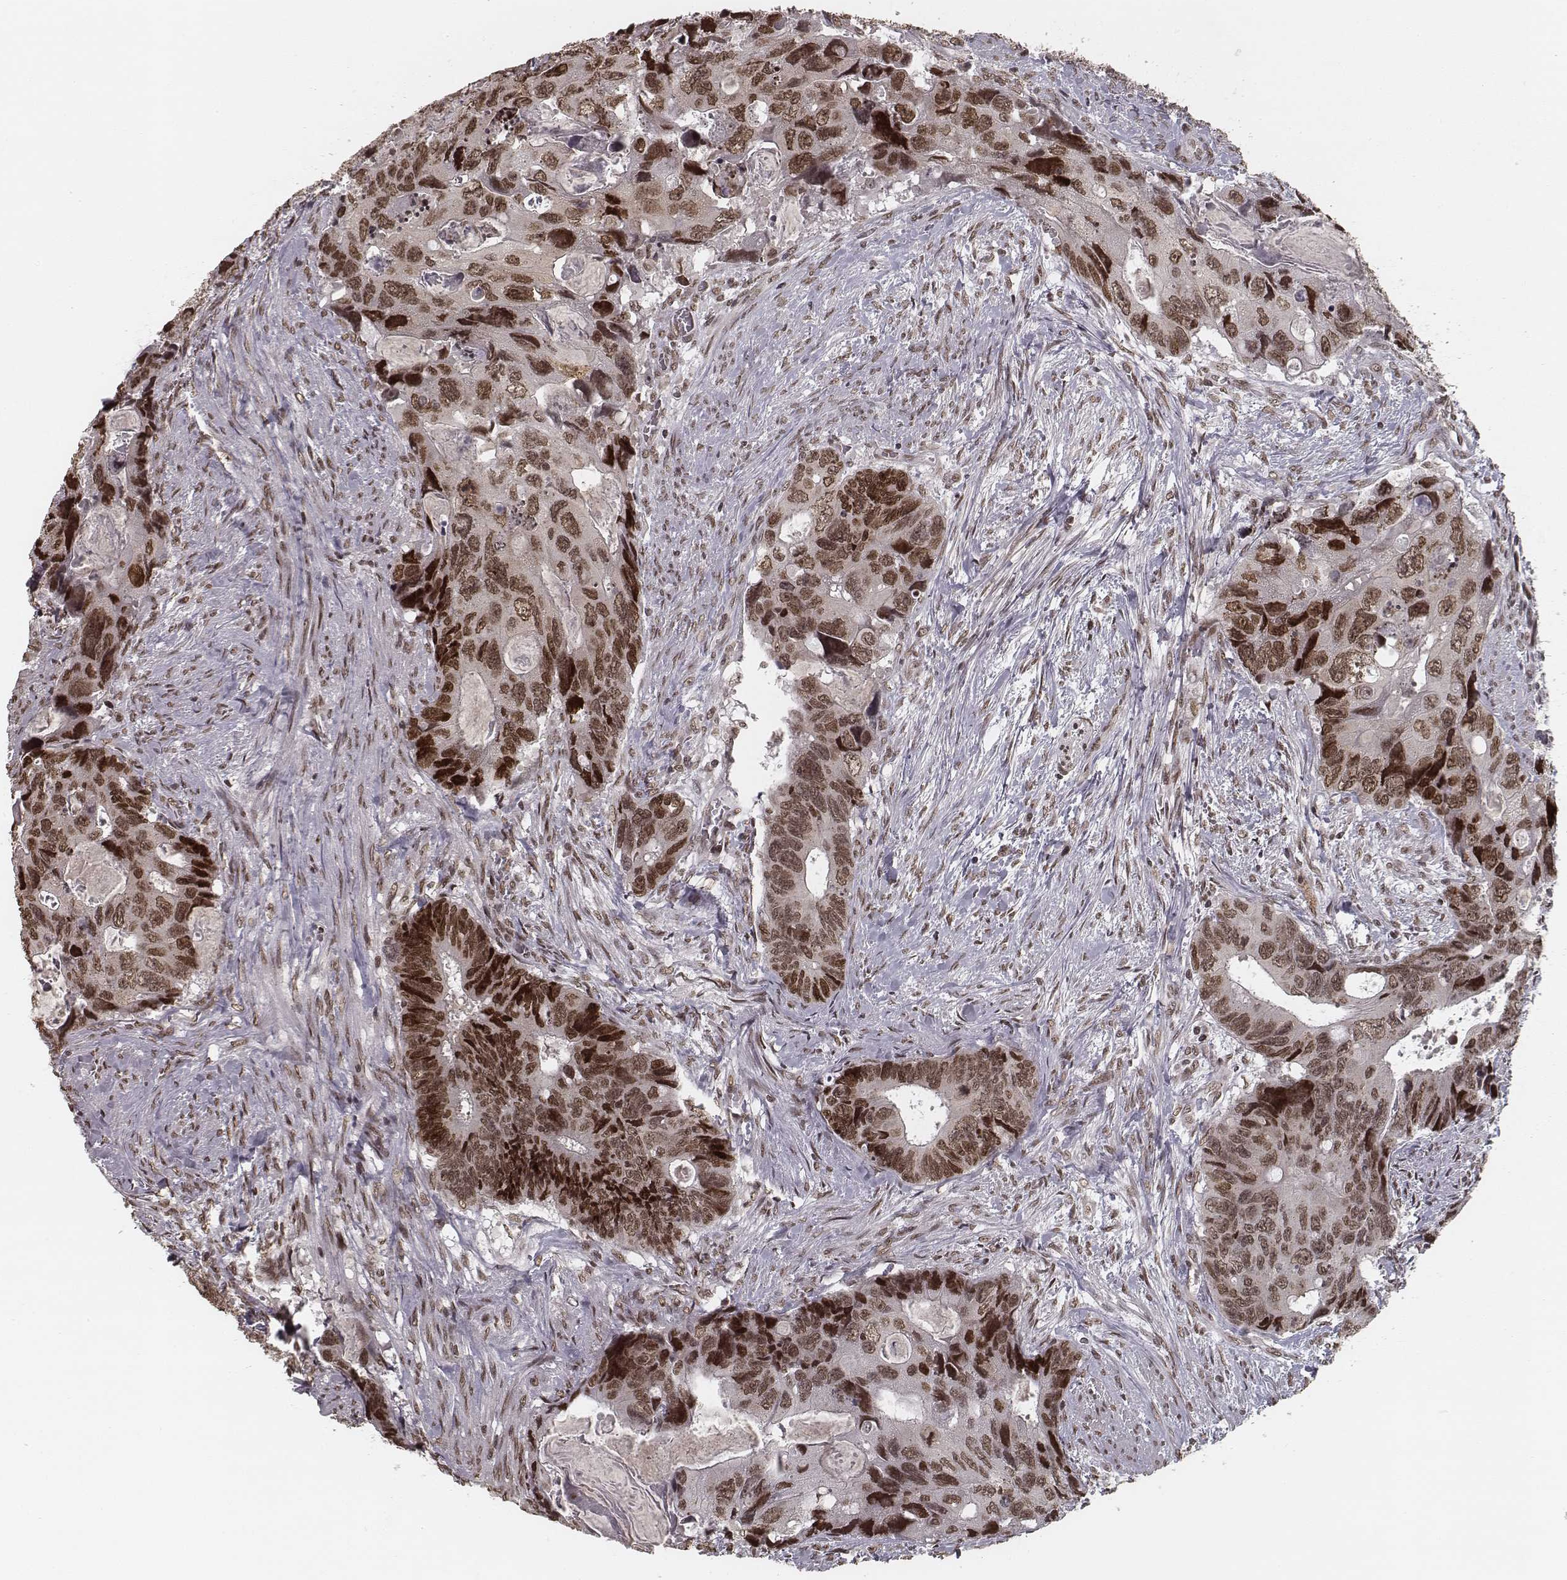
{"staining": {"intensity": "moderate", "quantity": ">75%", "location": "nuclear"}, "tissue": "colorectal cancer", "cell_type": "Tumor cells", "image_type": "cancer", "snomed": [{"axis": "morphology", "description": "Adenocarcinoma, NOS"}, {"axis": "topography", "description": "Rectum"}], "caption": "This photomicrograph displays colorectal cancer stained with IHC to label a protein in brown. The nuclear of tumor cells show moderate positivity for the protein. Nuclei are counter-stained blue.", "gene": "HMGA2", "patient": {"sex": "male", "age": 62}}